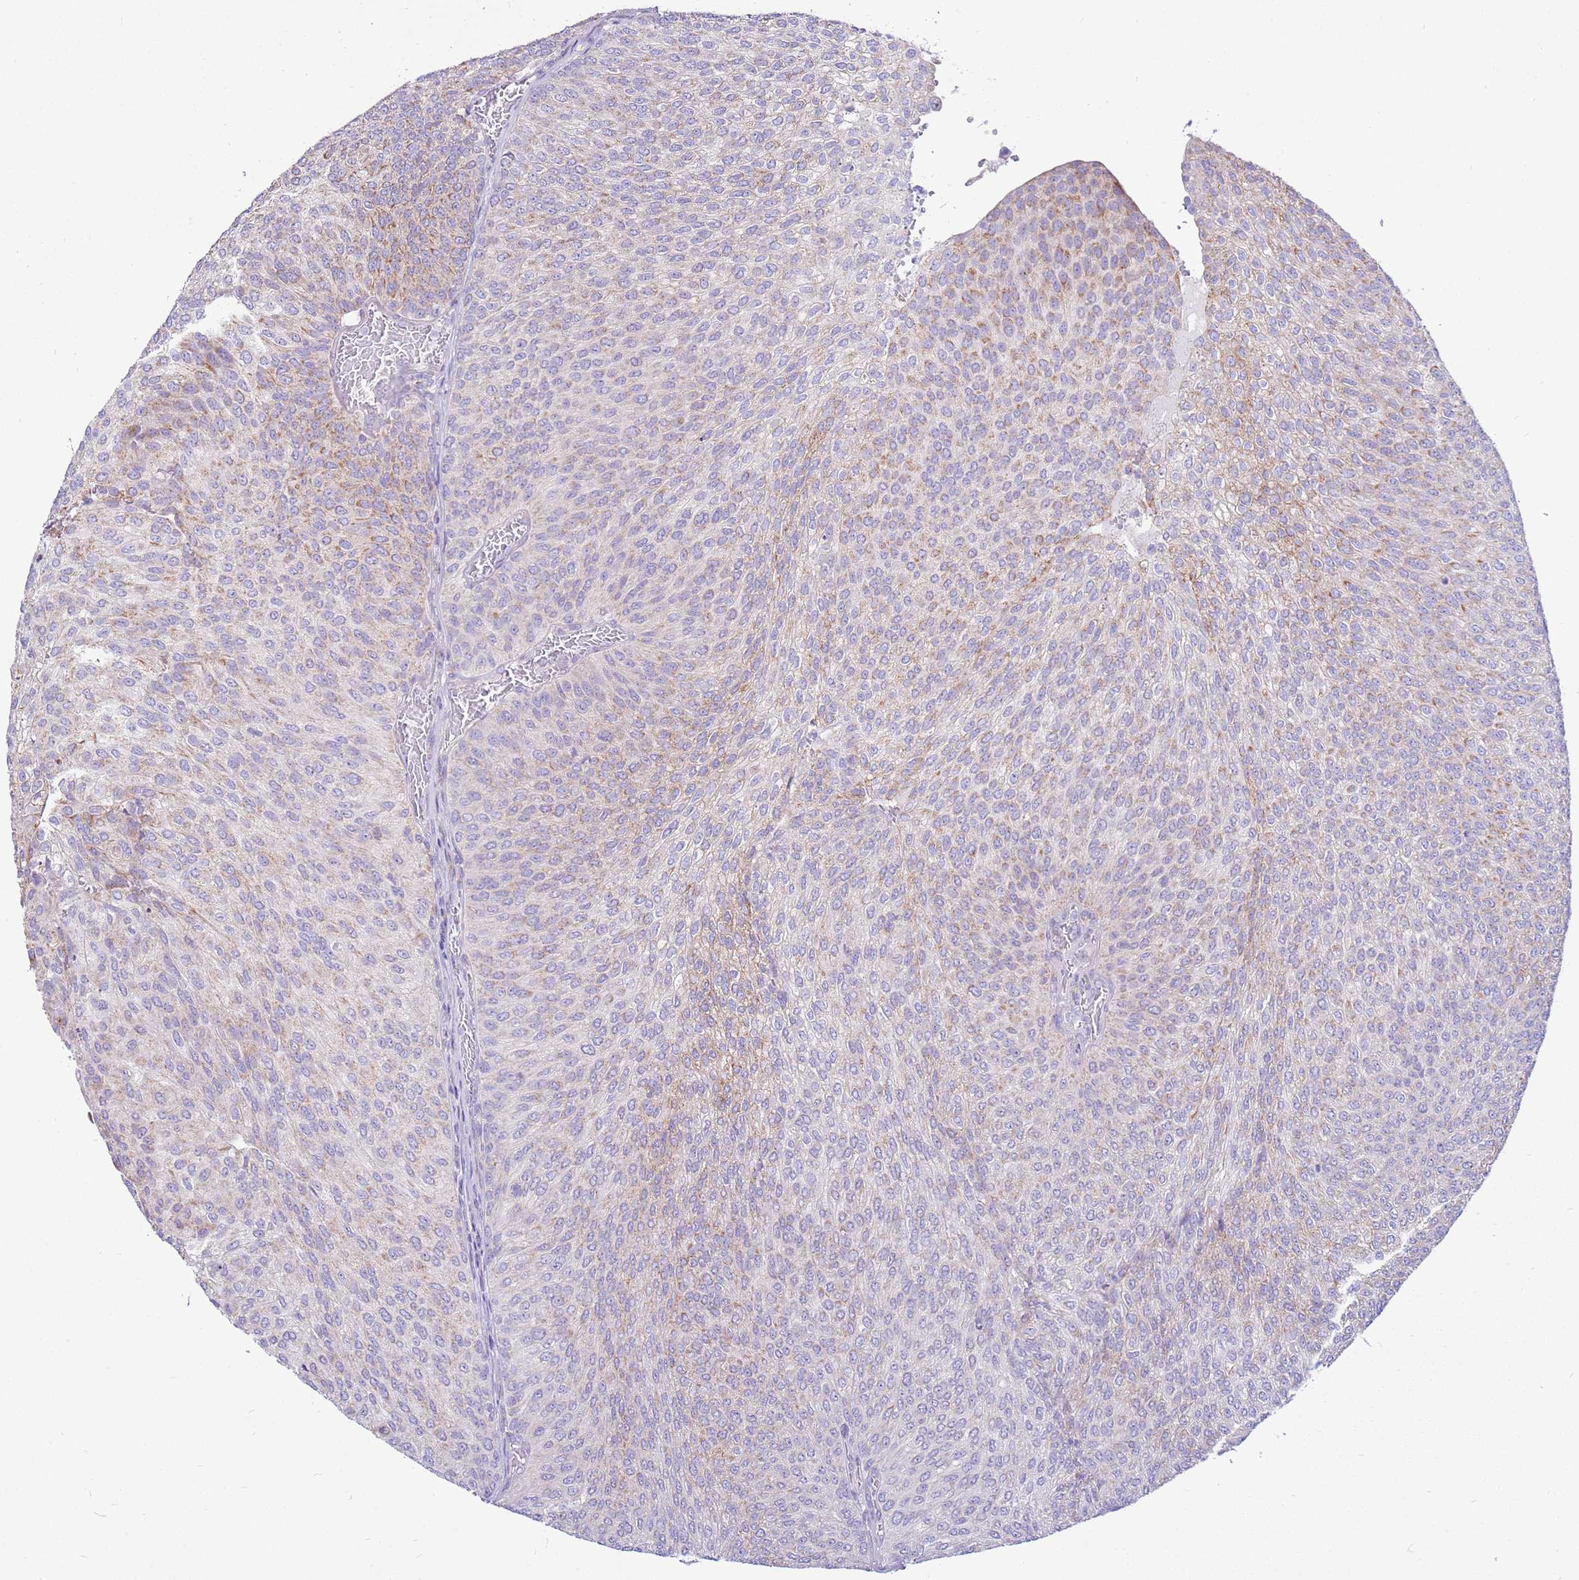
{"staining": {"intensity": "weak", "quantity": "<25%", "location": "cytoplasmic/membranous"}, "tissue": "urothelial cancer", "cell_type": "Tumor cells", "image_type": "cancer", "snomed": [{"axis": "morphology", "description": "Urothelial carcinoma, High grade"}, {"axis": "topography", "description": "Urinary bladder"}], "caption": "Photomicrograph shows no protein positivity in tumor cells of urothelial cancer tissue. Nuclei are stained in blue.", "gene": "IGF1R", "patient": {"sex": "female", "age": 79}}